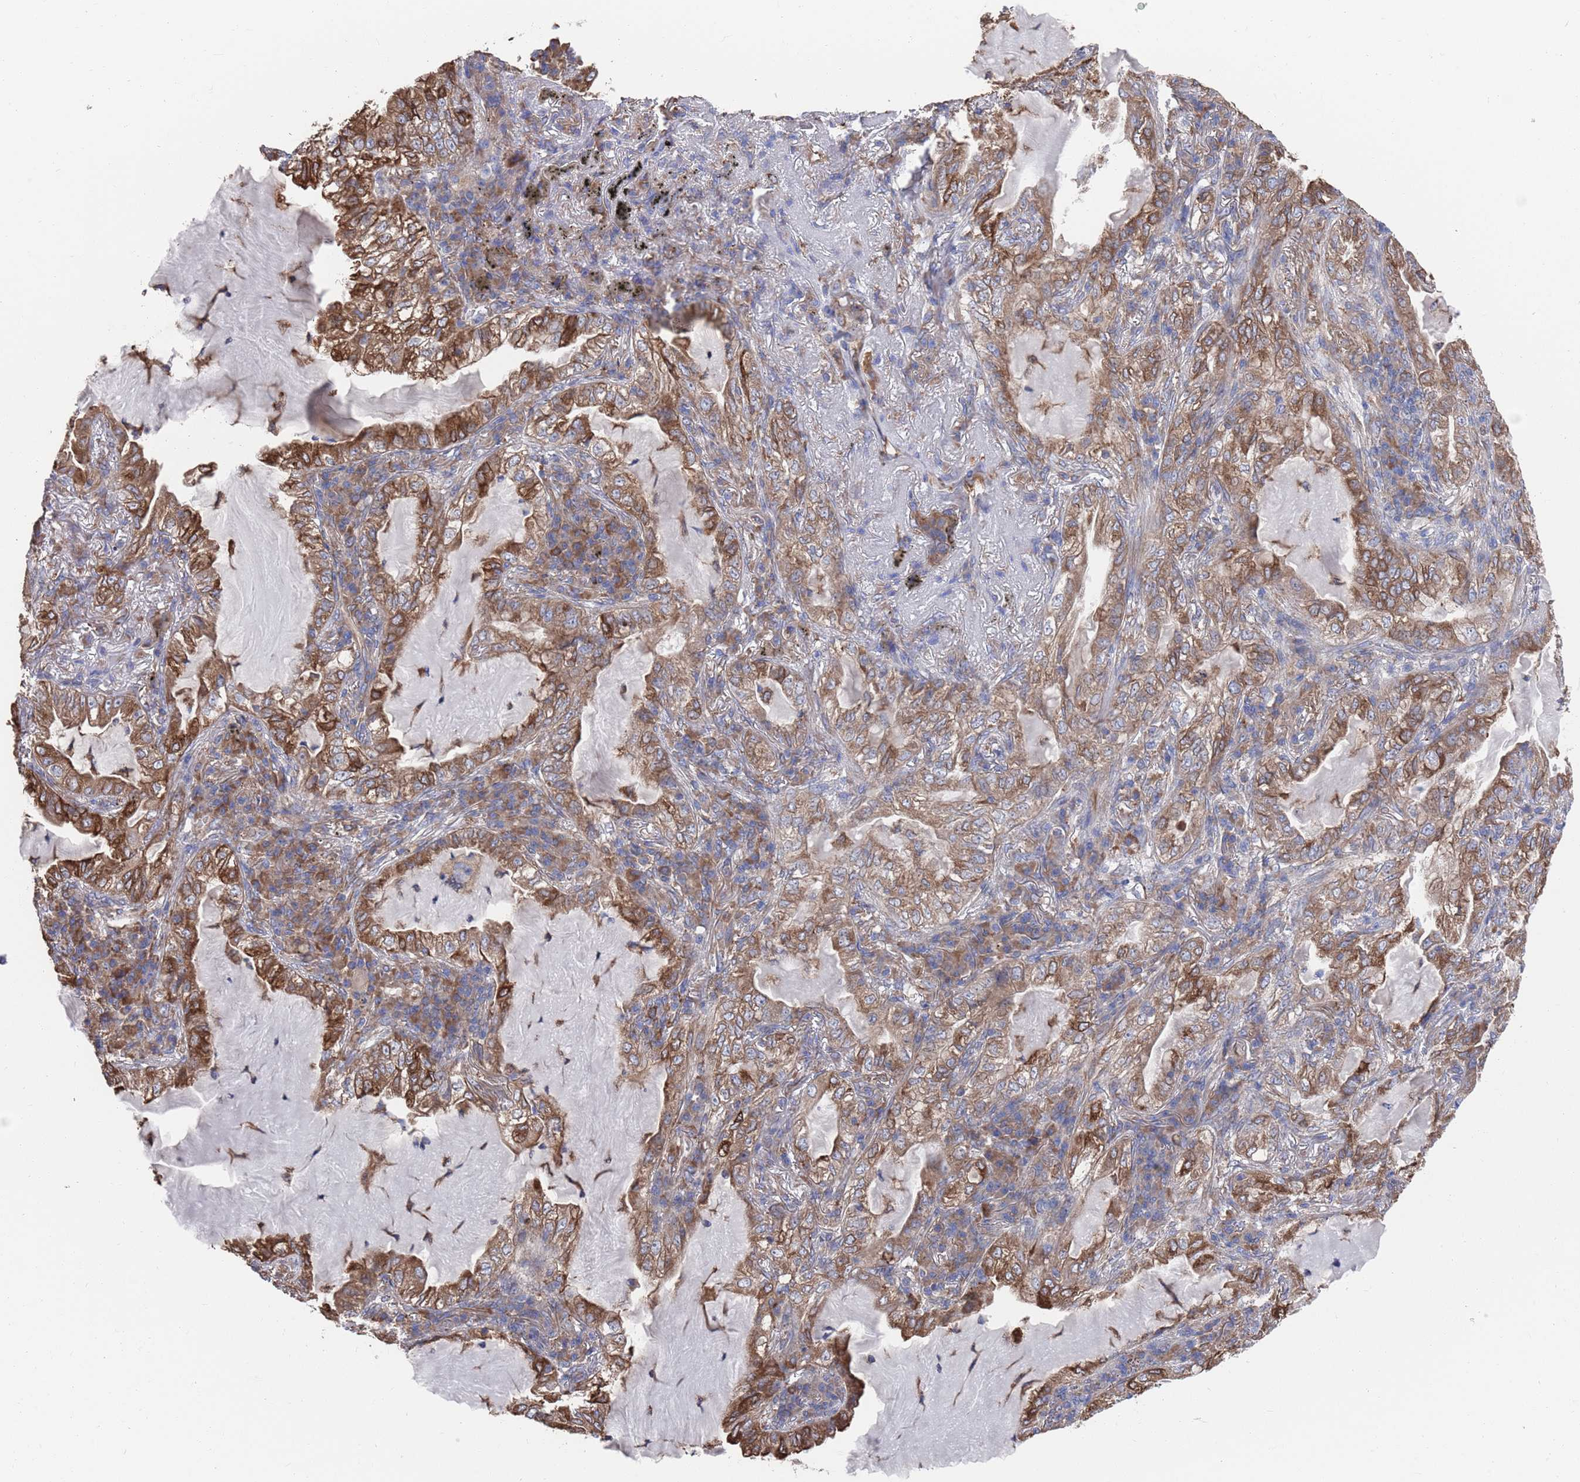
{"staining": {"intensity": "moderate", "quantity": ">75%", "location": "cytoplasmic/membranous"}, "tissue": "lung cancer", "cell_type": "Tumor cells", "image_type": "cancer", "snomed": [{"axis": "morphology", "description": "Adenocarcinoma, NOS"}, {"axis": "topography", "description": "Lung"}], "caption": "Adenocarcinoma (lung) tissue demonstrates moderate cytoplasmic/membranous staining in about >75% of tumor cells", "gene": "GID8", "patient": {"sex": "female", "age": 73}}